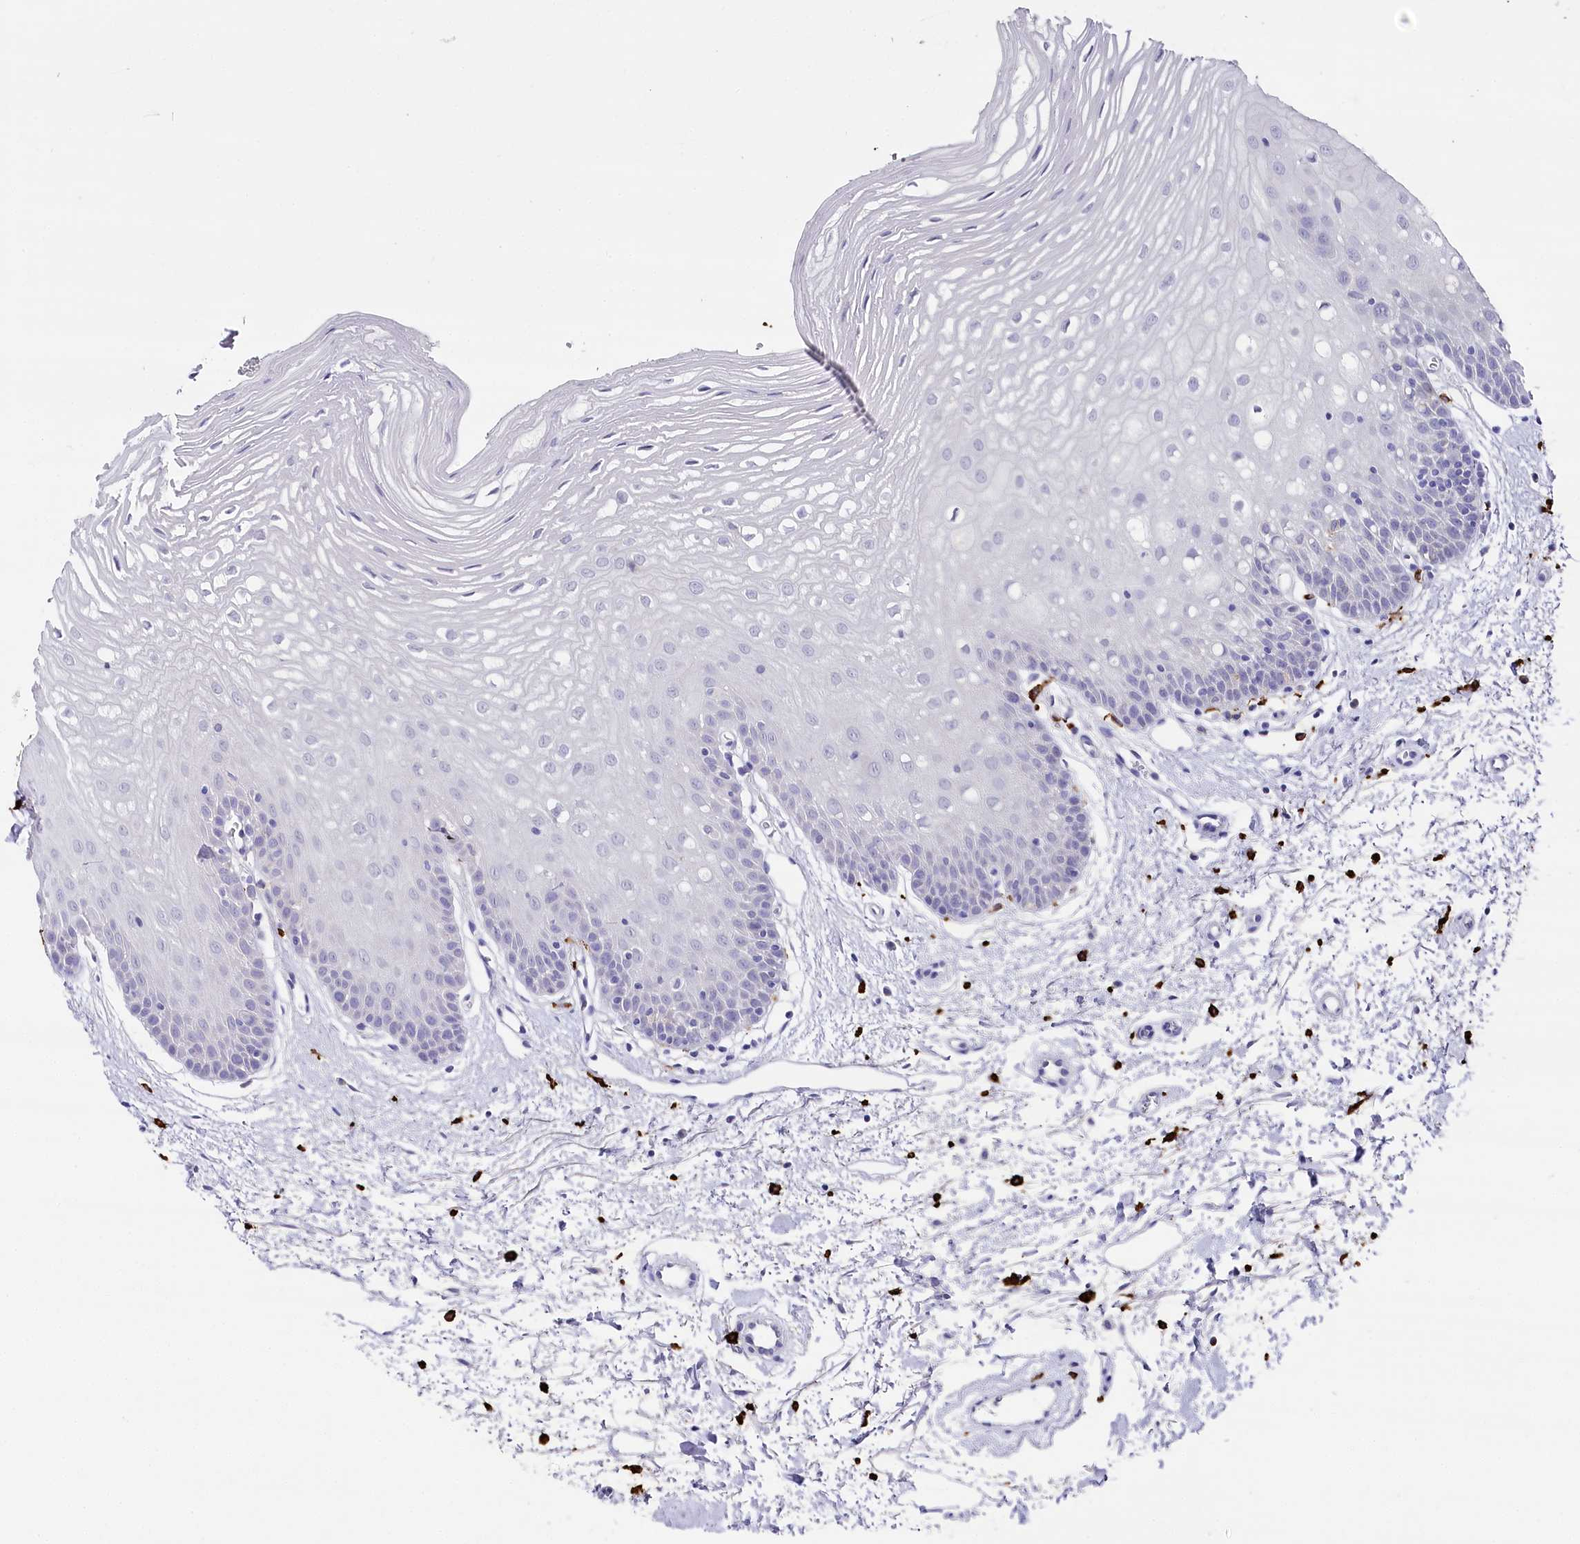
{"staining": {"intensity": "negative", "quantity": "none", "location": "none"}, "tissue": "oral mucosa", "cell_type": "Squamous epithelial cells", "image_type": "normal", "snomed": [{"axis": "morphology", "description": "Normal tissue, NOS"}, {"axis": "topography", "description": "Oral tissue"}, {"axis": "topography", "description": "Tounge, NOS"}], "caption": "IHC image of normal human oral mucosa stained for a protein (brown), which displays no expression in squamous epithelial cells. (DAB IHC with hematoxylin counter stain).", "gene": "CLEC4M", "patient": {"sex": "female", "age": 73}}